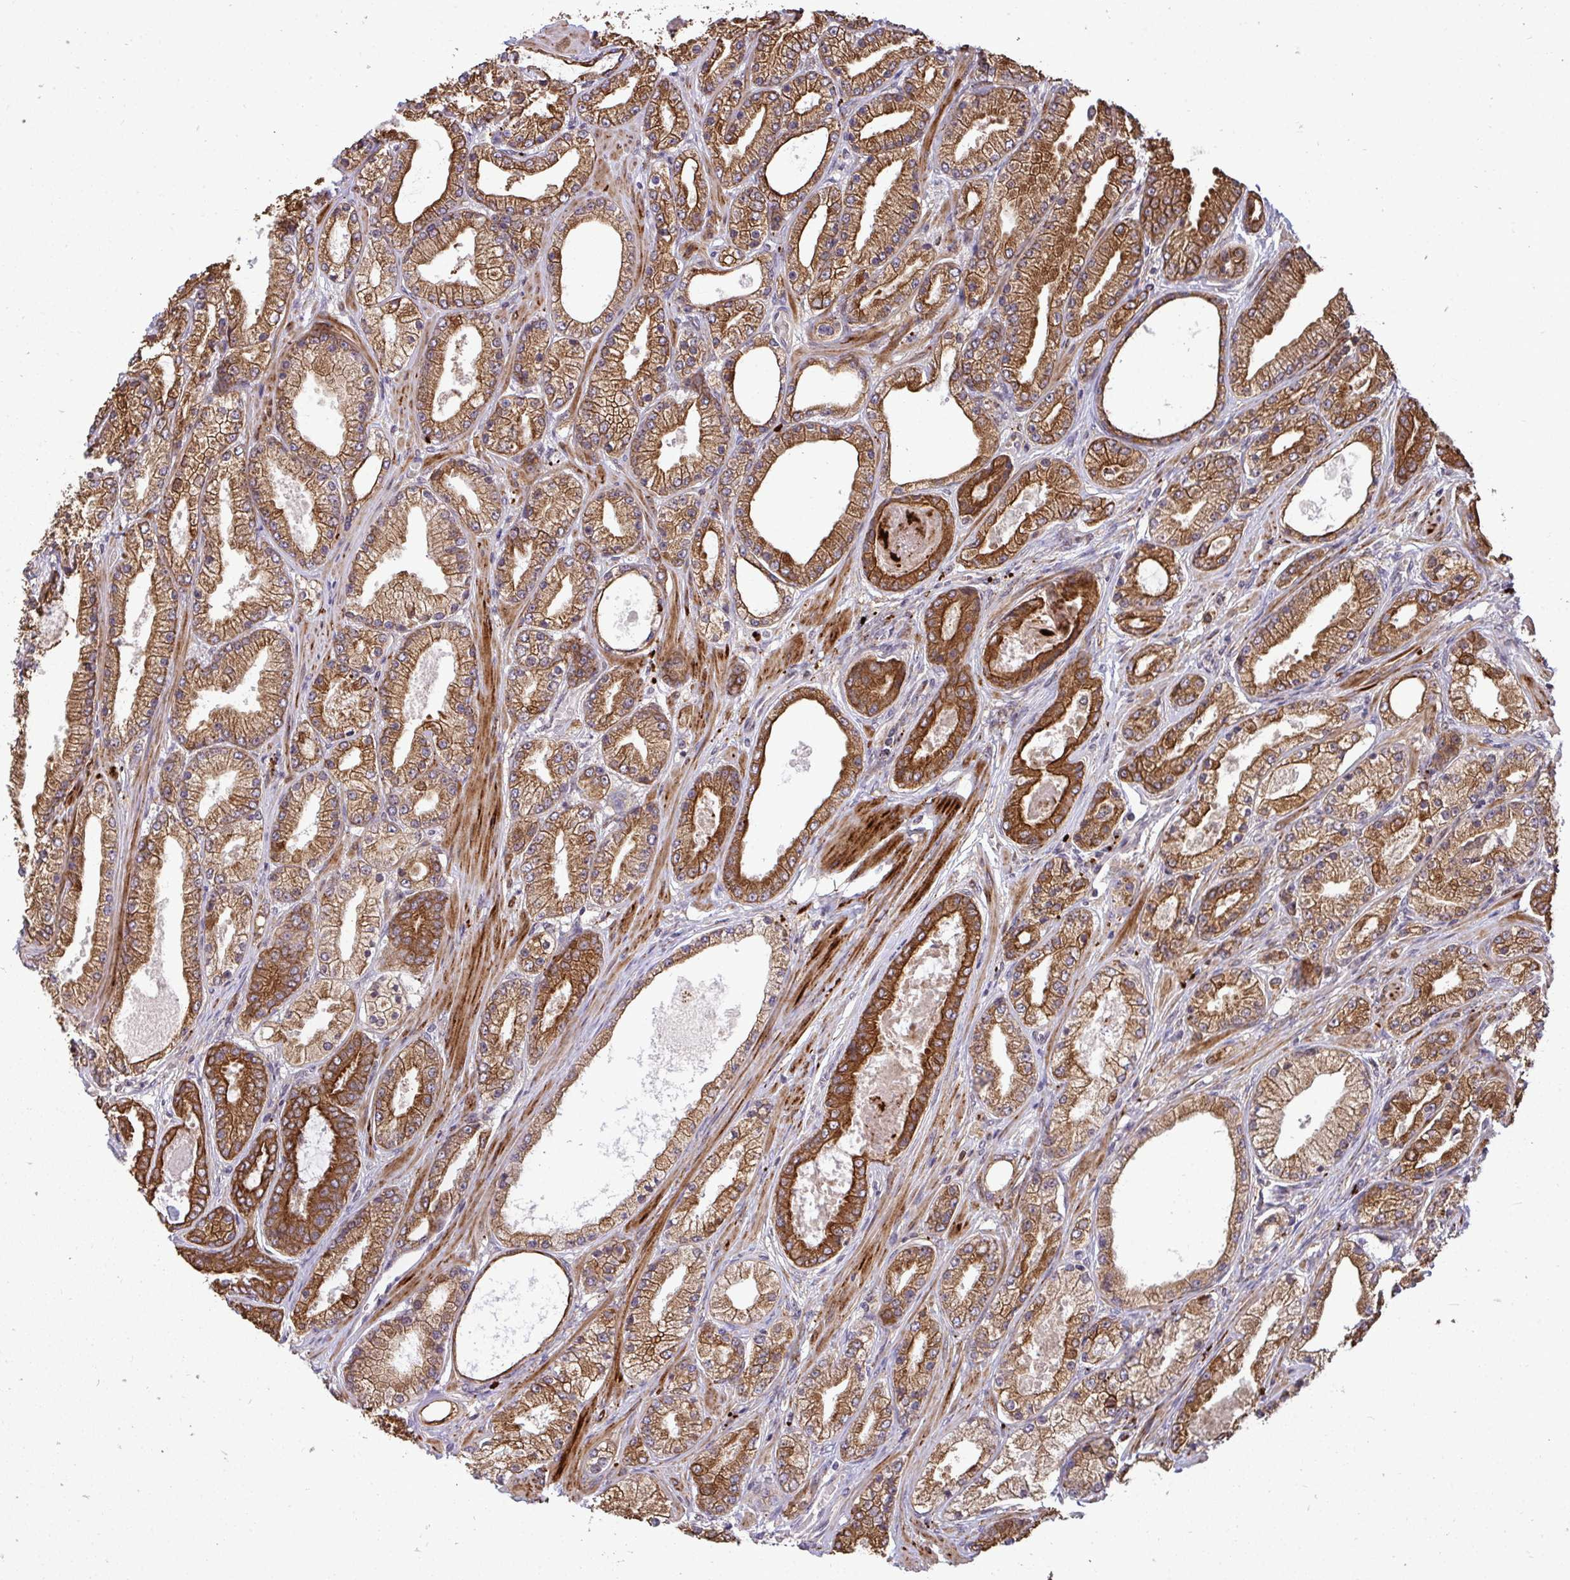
{"staining": {"intensity": "moderate", "quantity": ">75%", "location": "cytoplasmic/membranous"}, "tissue": "prostate cancer", "cell_type": "Tumor cells", "image_type": "cancer", "snomed": [{"axis": "morphology", "description": "Adenocarcinoma, High grade"}, {"axis": "topography", "description": "Prostate"}], "caption": "A micrograph of human prostate cancer stained for a protein demonstrates moderate cytoplasmic/membranous brown staining in tumor cells.", "gene": "TRIM44", "patient": {"sex": "male", "age": 63}}